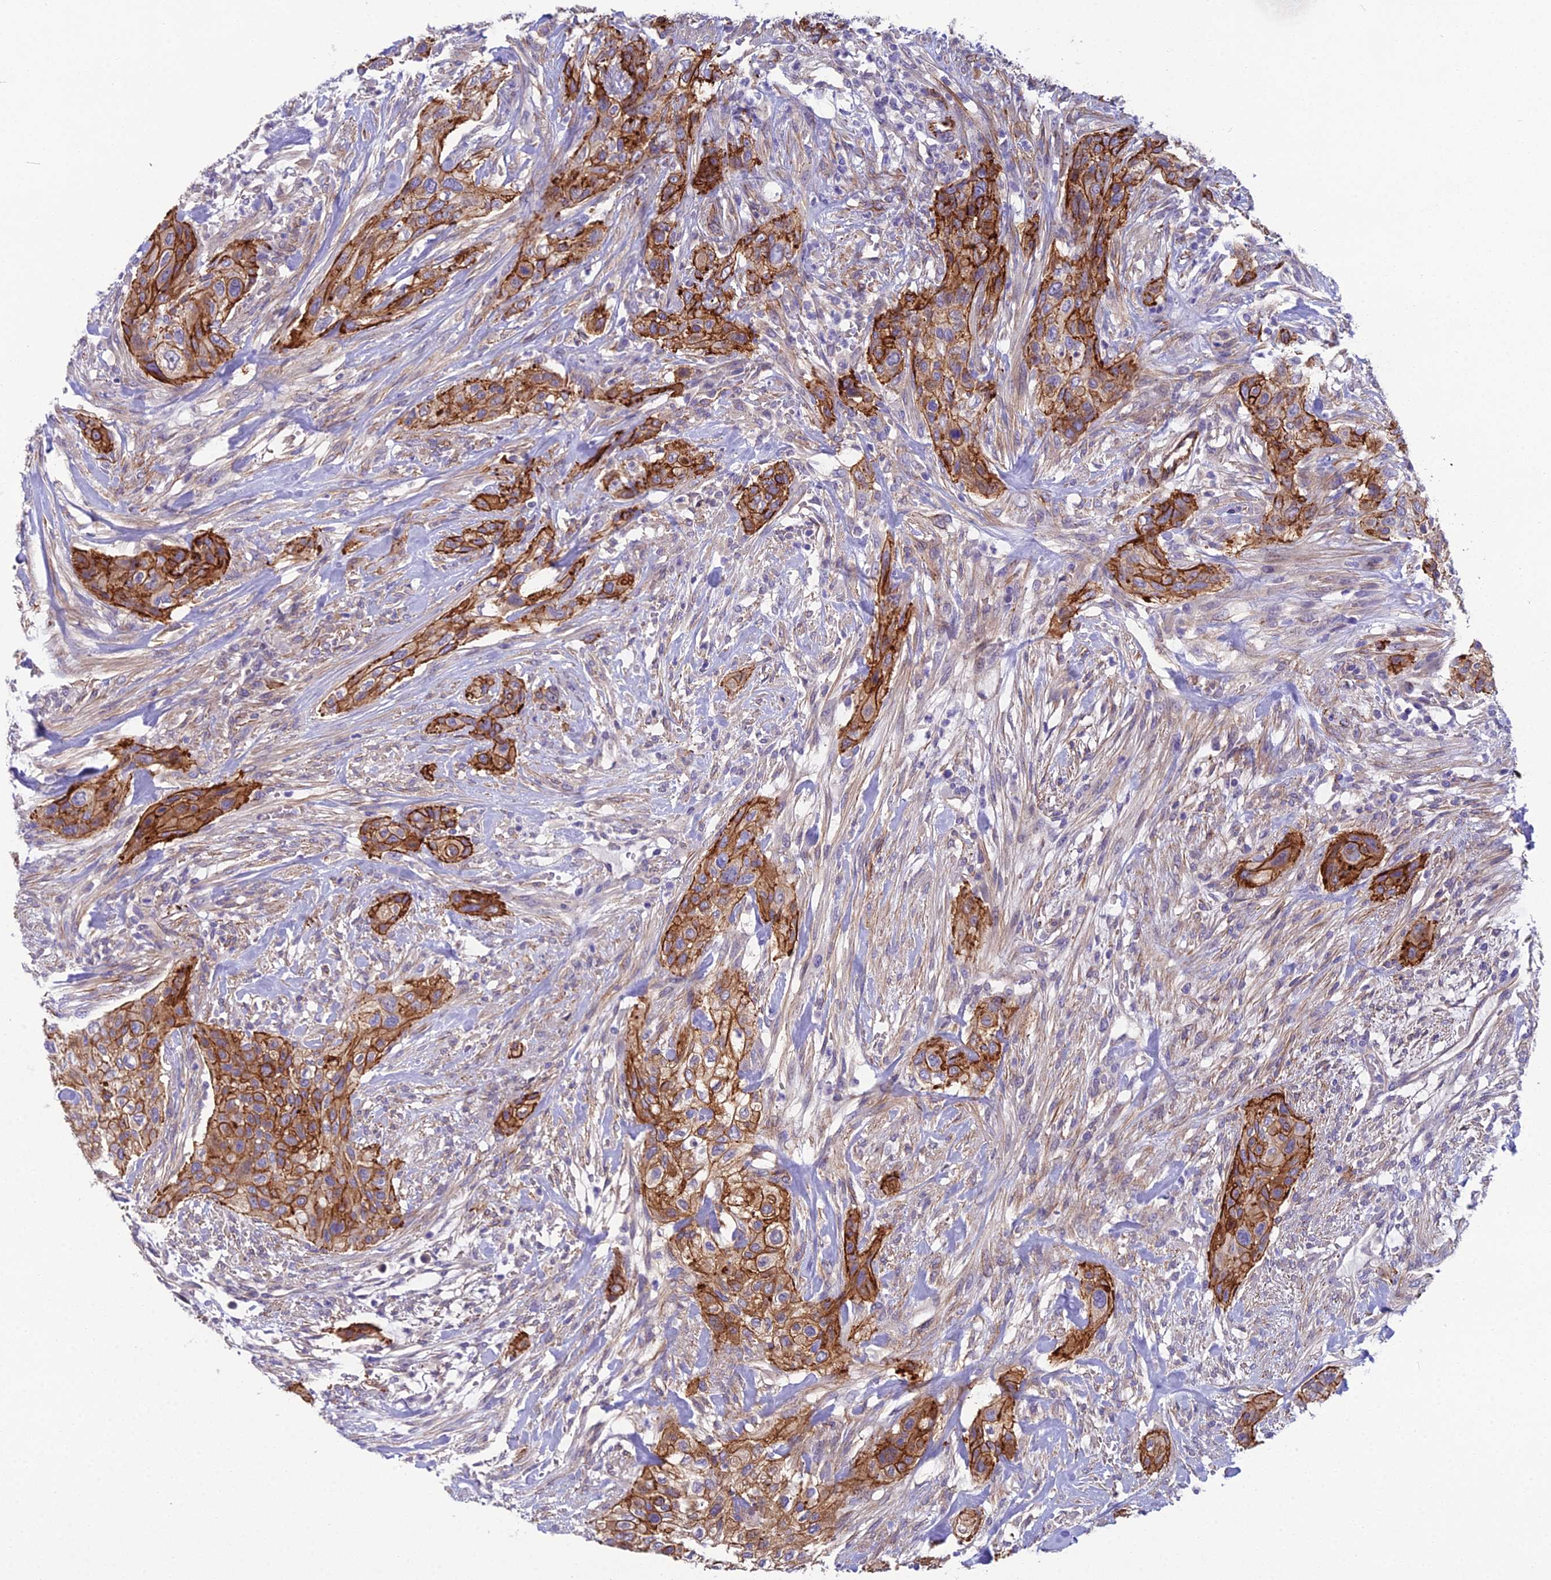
{"staining": {"intensity": "strong", "quantity": ">75%", "location": "cytoplasmic/membranous"}, "tissue": "urothelial cancer", "cell_type": "Tumor cells", "image_type": "cancer", "snomed": [{"axis": "morphology", "description": "Urothelial carcinoma, High grade"}, {"axis": "topography", "description": "Urinary bladder"}], "caption": "A brown stain labels strong cytoplasmic/membranous positivity of a protein in human urothelial cancer tumor cells.", "gene": "CFAP47", "patient": {"sex": "male", "age": 35}}